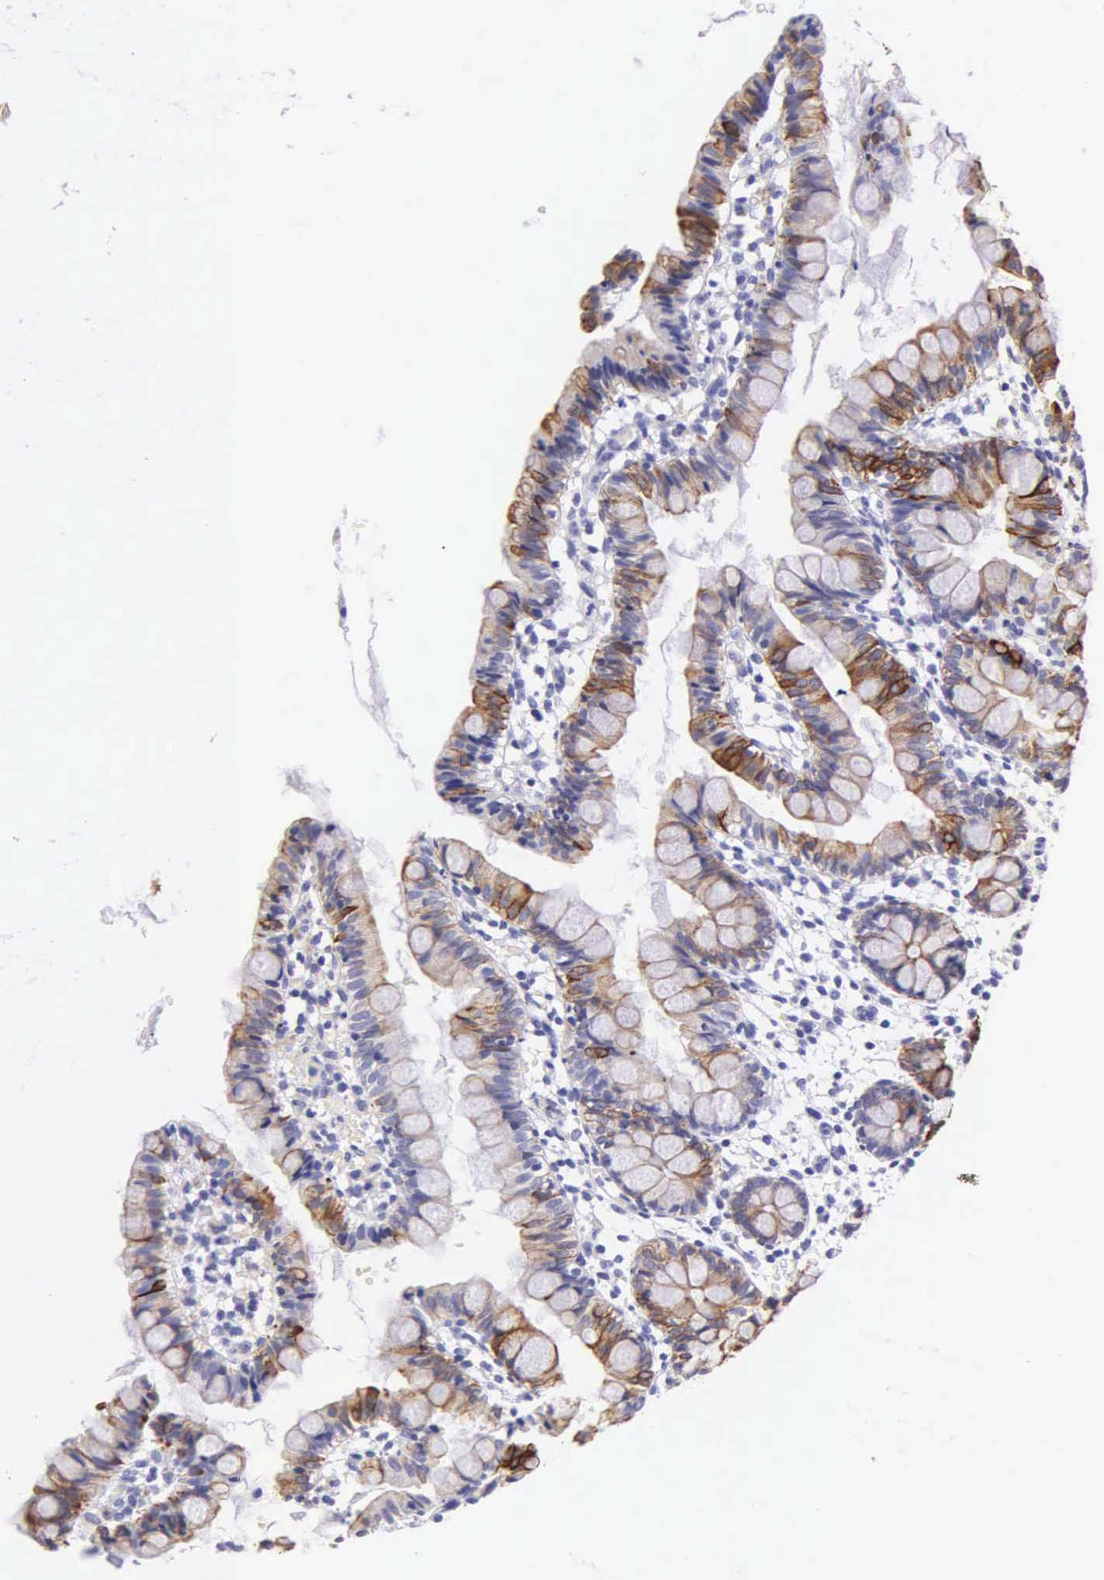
{"staining": {"intensity": "moderate", "quantity": ">75%", "location": "cytoplasmic/membranous"}, "tissue": "small intestine", "cell_type": "Glandular cells", "image_type": "normal", "snomed": [{"axis": "morphology", "description": "Normal tissue, NOS"}, {"axis": "topography", "description": "Small intestine"}], "caption": "Brown immunohistochemical staining in unremarkable human small intestine shows moderate cytoplasmic/membranous positivity in about >75% of glandular cells. The protein is stained brown, and the nuclei are stained in blue (DAB IHC with brightfield microscopy, high magnification).", "gene": "KRT14", "patient": {"sex": "male", "age": 1}}